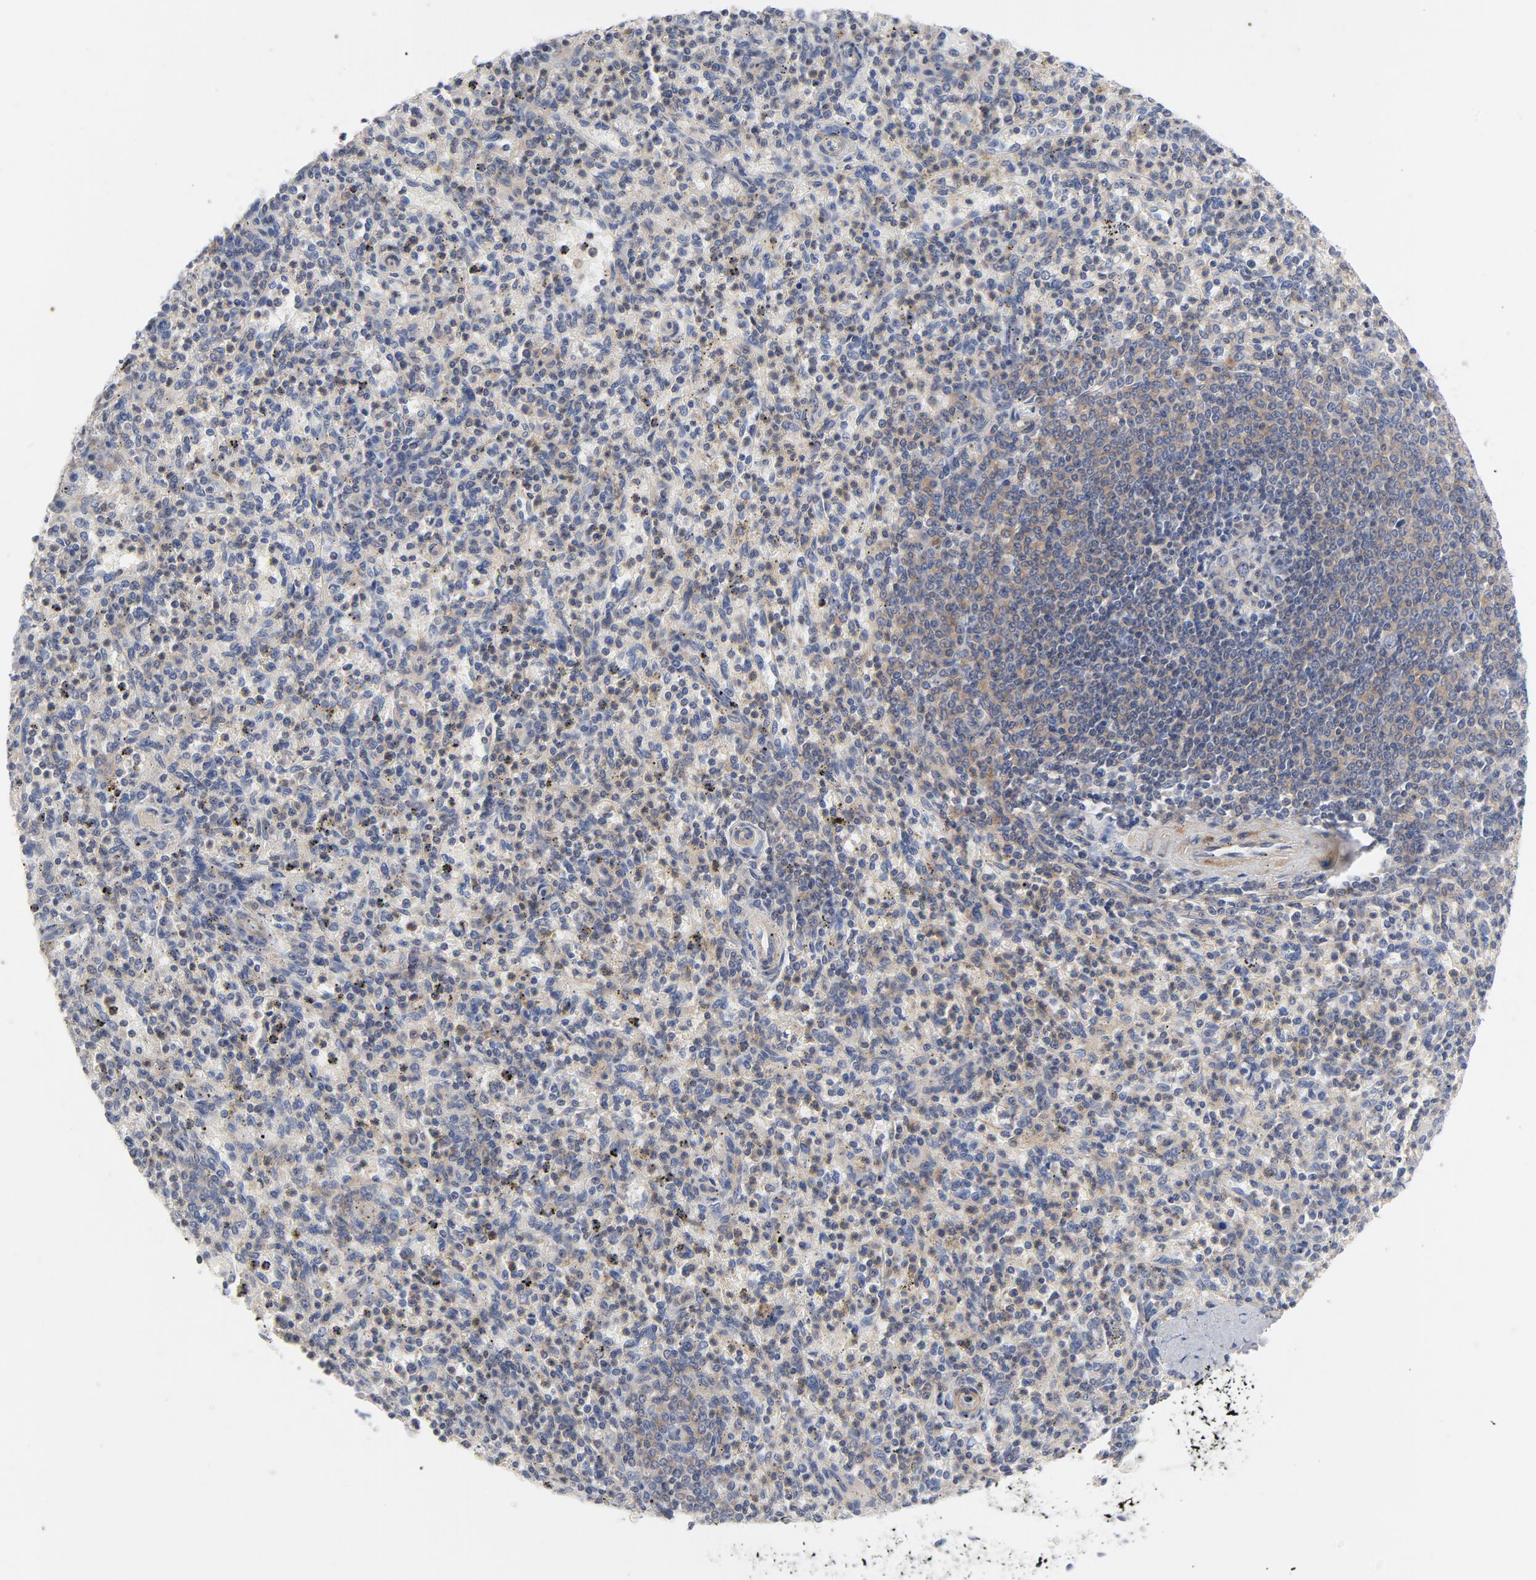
{"staining": {"intensity": "moderate", "quantity": ">75%", "location": "cytoplasmic/membranous"}, "tissue": "spleen", "cell_type": "Cells in red pulp", "image_type": "normal", "snomed": [{"axis": "morphology", "description": "Normal tissue, NOS"}, {"axis": "topography", "description": "Spleen"}], "caption": "Brown immunohistochemical staining in benign spleen exhibits moderate cytoplasmic/membranous positivity in about >75% of cells in red pulp. The staining was performed using DAB, with brown indicating positive protein expression. Nuclei are stained blue with hematoxylin.", "gene": "ROCK1", "patient": {"sex": "male", "age": 72}}